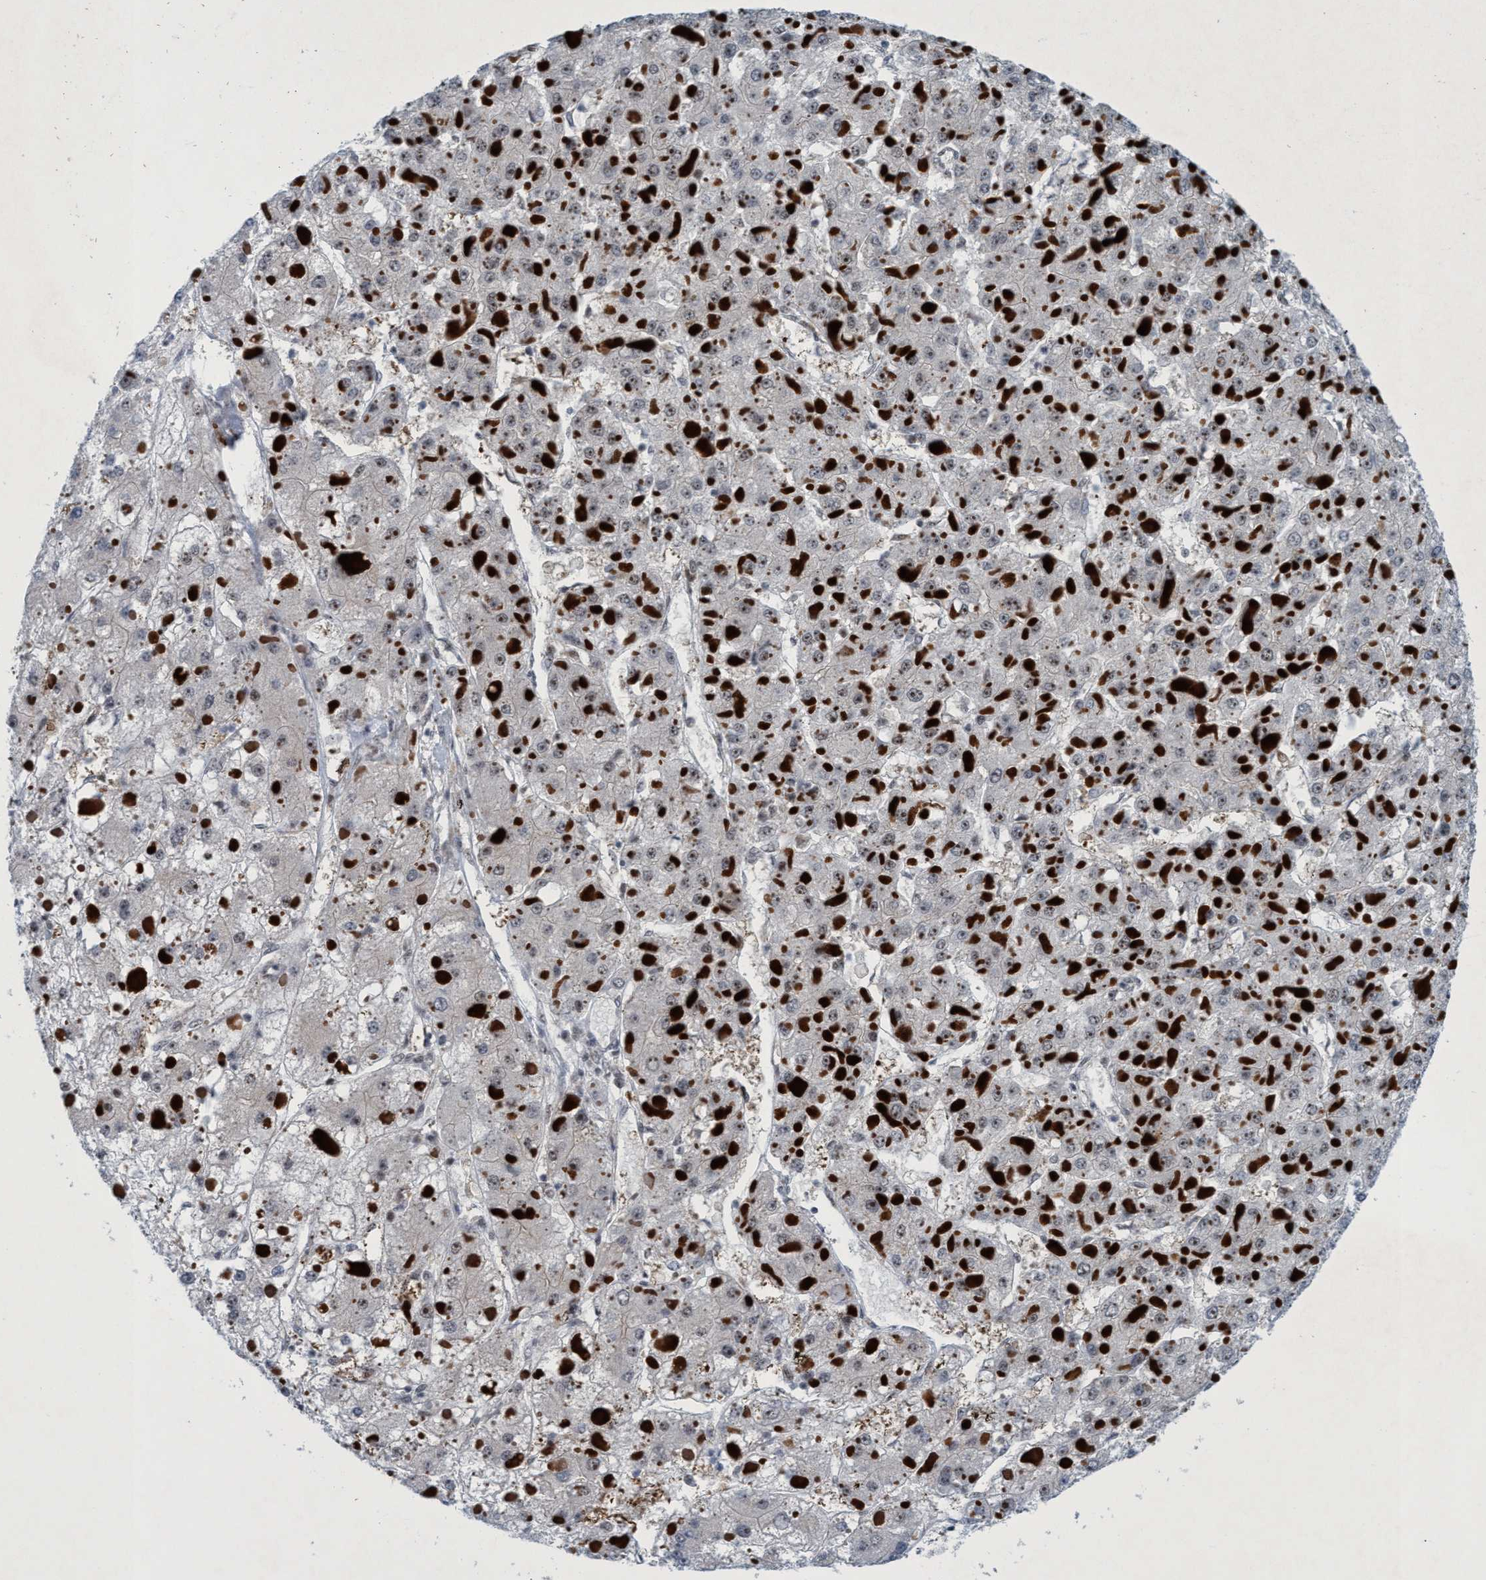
{"staining": {"intensity": "weak", "quantity": "<25%", "location": "nuclear"}, "tissue": "liver cancer", "cell_type": "Tumor cells", "image_type": "cancer", "snomed": [{"axis": "morphology", "description": "Carcinoma, Hepatocellular, NOS"}, {"axis": "topography", "description": "Liver"}], "caption": "An immunohistochemistry histopathology image of liver cancer (hepatocellular carcinoma) is shown. There is no staining in tumor cells of liver cancer (hepatocellular carcinoma).", "gene": "CWC27", "patient": {"sex": "female", "age": 73}}